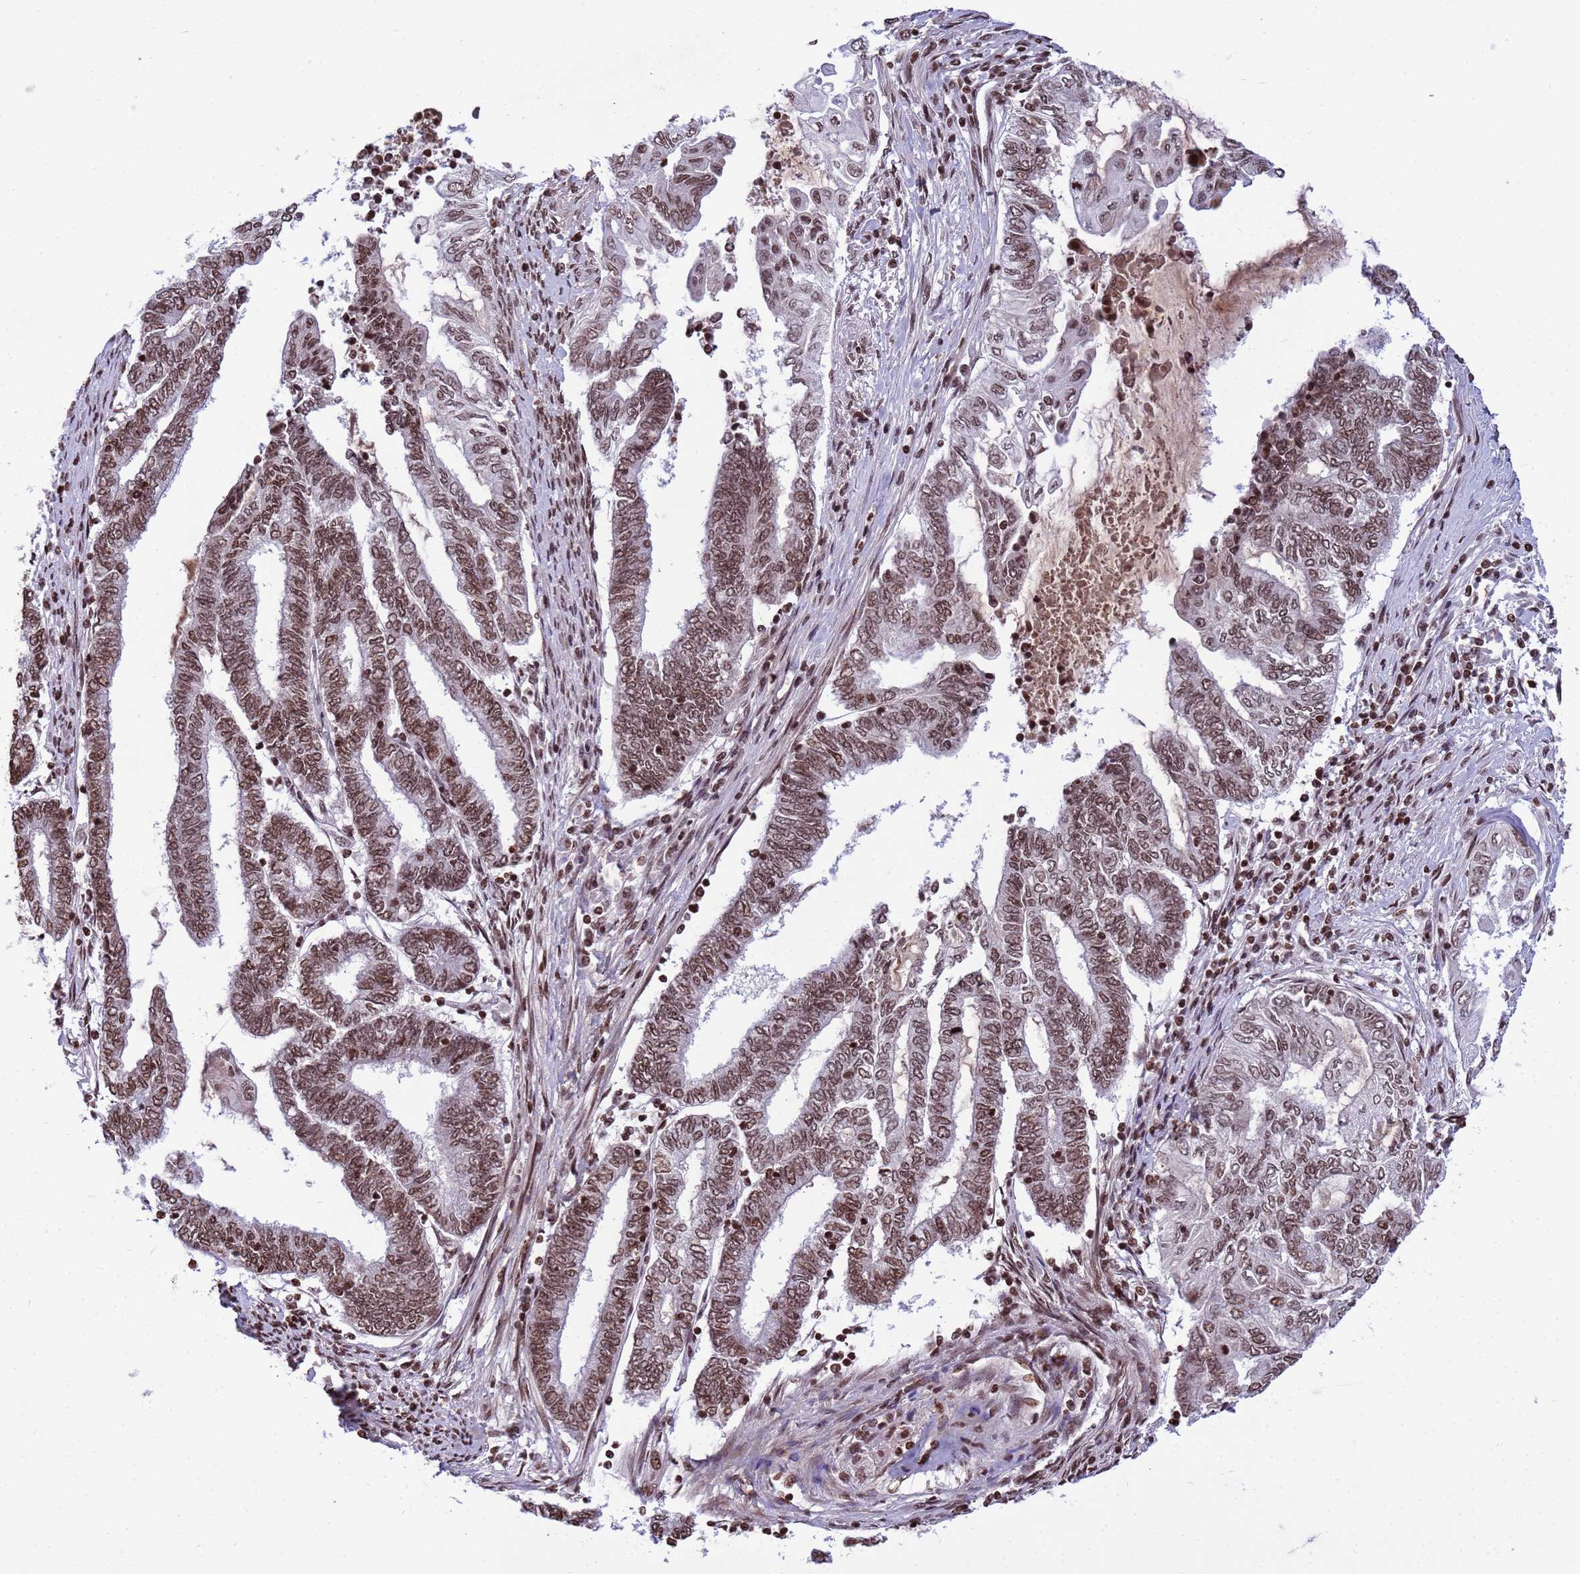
{"staining": {"intensity": "moderate", "quantity": ">75%", "location": "nuclear"}, "tissue": "endometrial cancer", "cell_type": "Tumor cells", "image_type": "cancer", "snomed": [{"axis": "morphology", "description": "Adenocarcinoma, NOS"}, {"axis": "topography", "description": "Uterus"}, {"axis": "topography", "description": "Endometrium"}], "caption": "The image shows immunohistochemical staining of endometrial cancer (adenocarcinoma). There is moderate nuclear expression is seen in about >75% of tumor cells.", "gene": "H3-3B", "patient": {"sex": "female", "age": 70}}